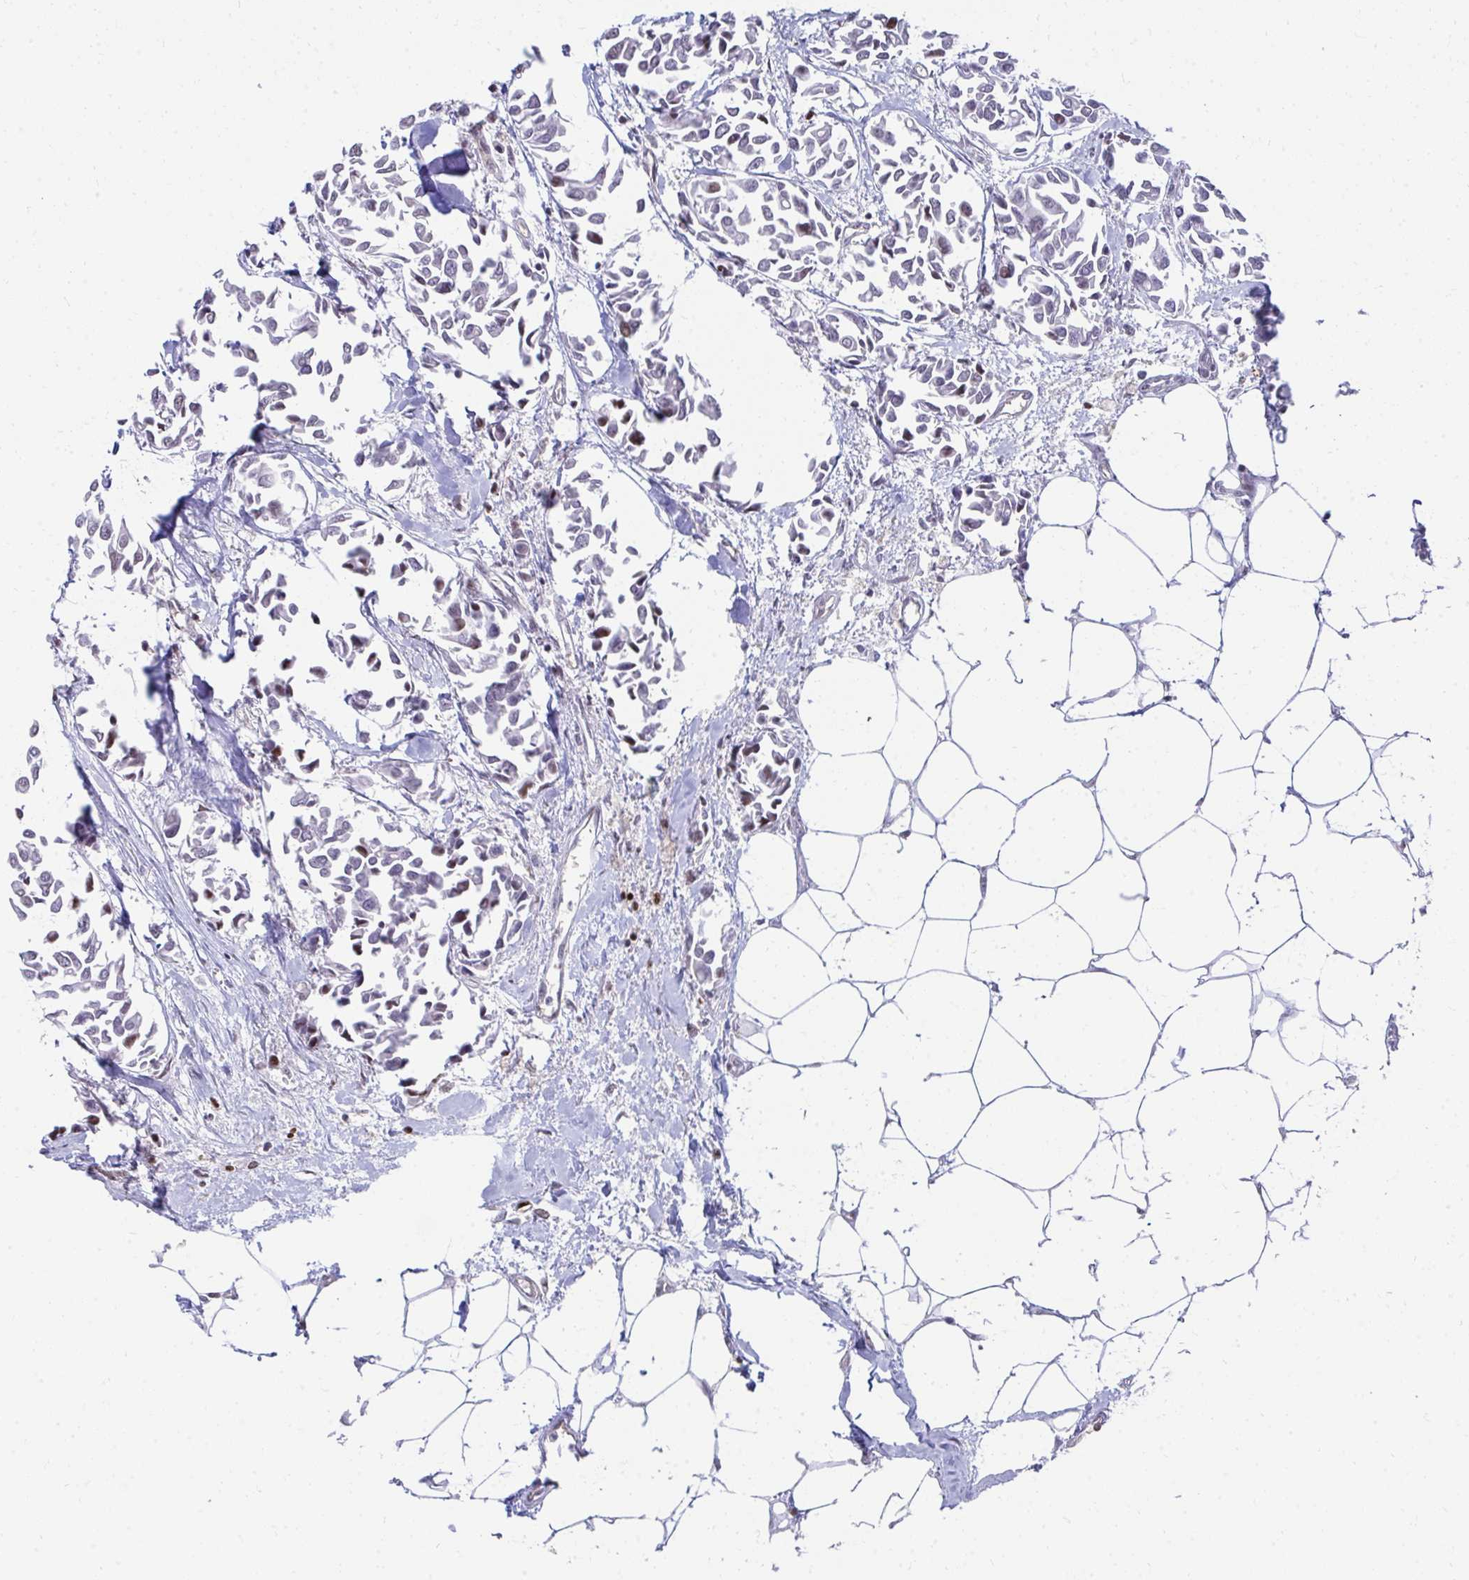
{"staining": {"intensity": "moderate", "quantity": "<25%", "location": "nuclear"}, "tissue": "breast cancer", "cell_type": "Tumor cells", "image_type": "cancer", "snomed": [{"axis": "morphology", "description": "Duct carcinoma"}, {"axis": "topography", "description": "Breast"}], "caption": "Breast cancer stained for a protein (brown) exhibits moderate nuclear positive expression in about <25% of tumor cells.", "gene": "FOXN3", "patient": {"sex": "female", "age": 54}}